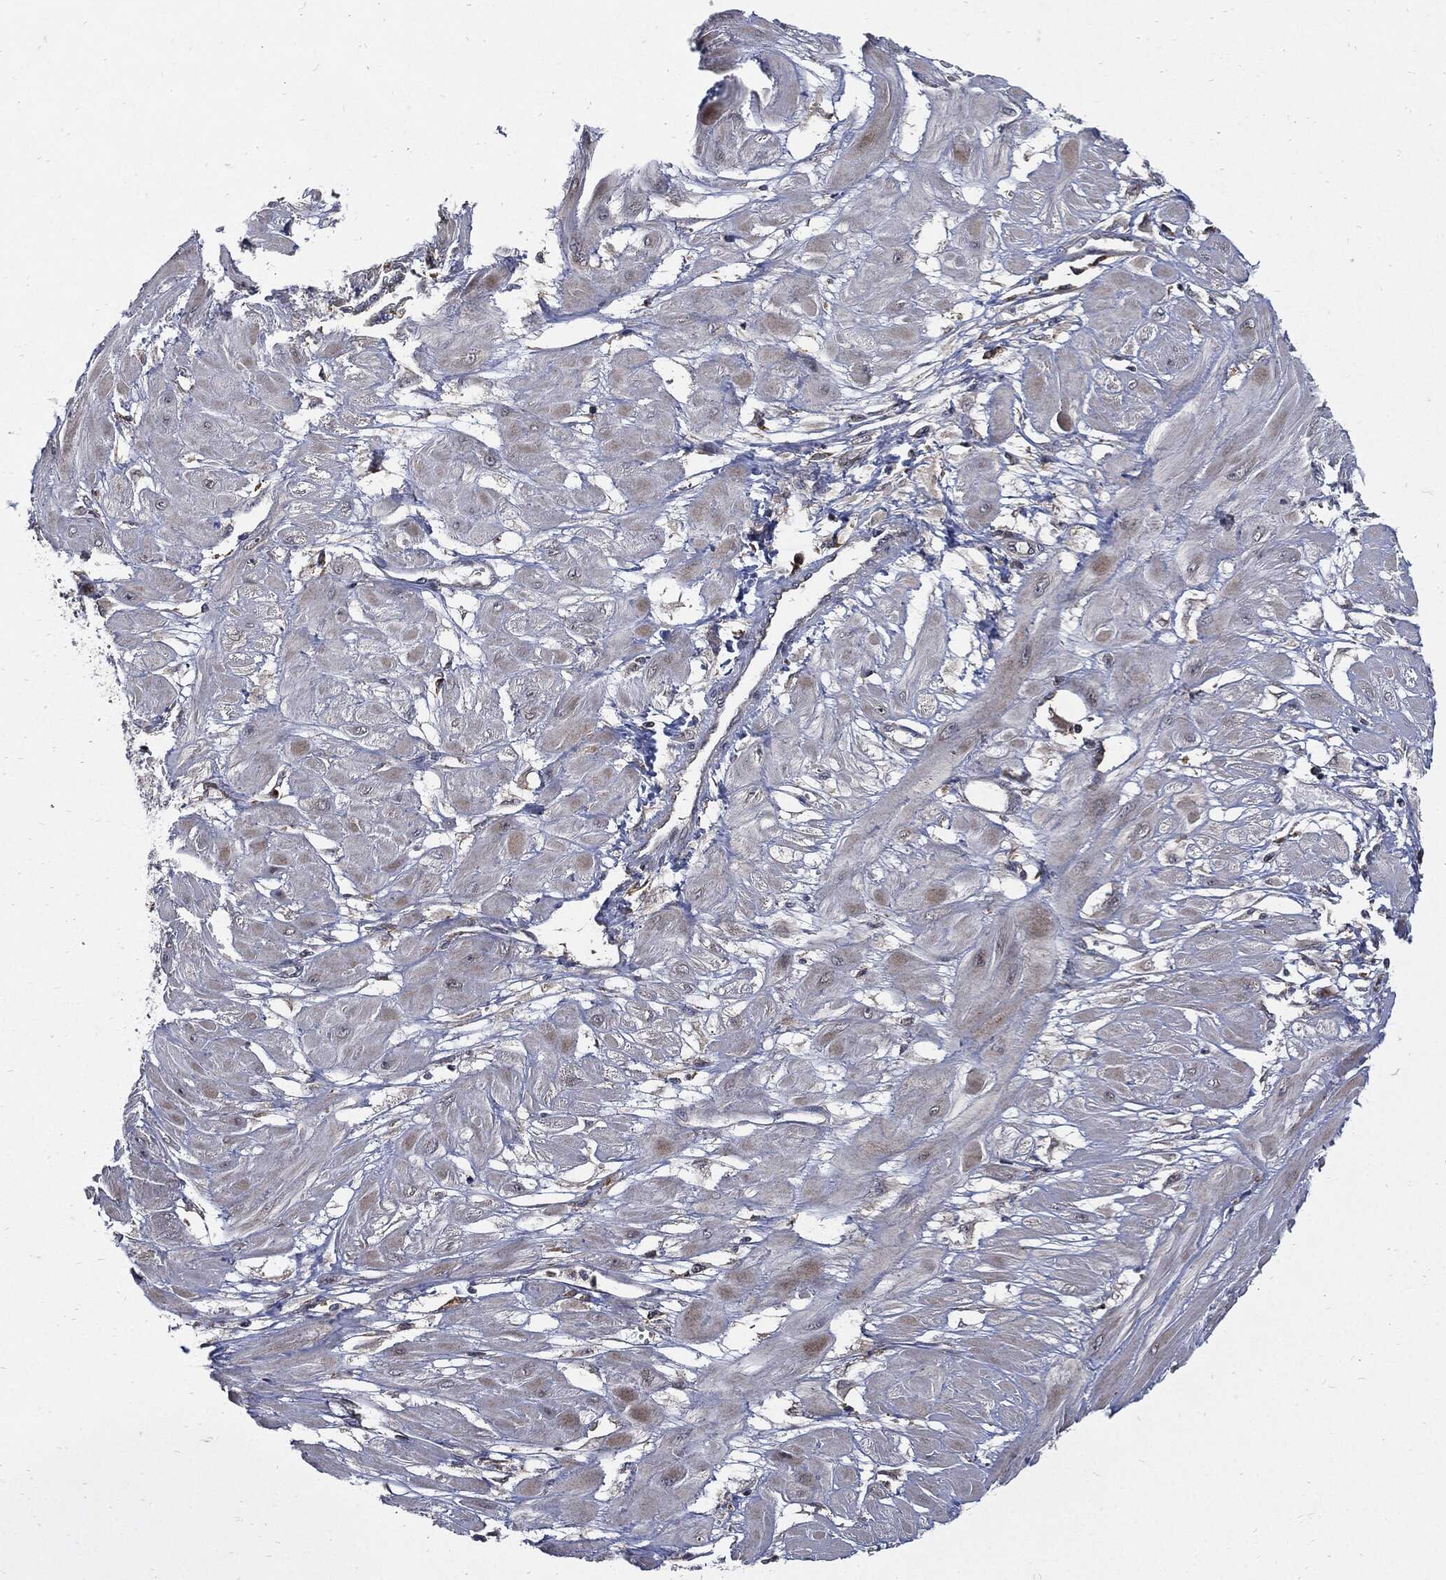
{"staining": {"intensity": "negative", "quantity": "none", "location": "none"}, "tissue": "cervical cancer", "cell_type": "Tumor cells", "image_type": "cancer", "snomed": [{"axis": "morphology", "description": "Squamous cell carcinoma, NOS"}, {"axis": "topography", "description": "Cervix"}], "caption": "Immunohistochemistry histopathology image of human cervical squamous cell carcinoma stained for a protein (brown), which reveals no expression in tumor cells. The staining is performed using DAB (3,3'-diaminobenzidine) brown chromogen with nuclei counter-stained in using hematoxylin.", "gene": "SLC31A2", "patient": {"sex": "female", "age": 34}}